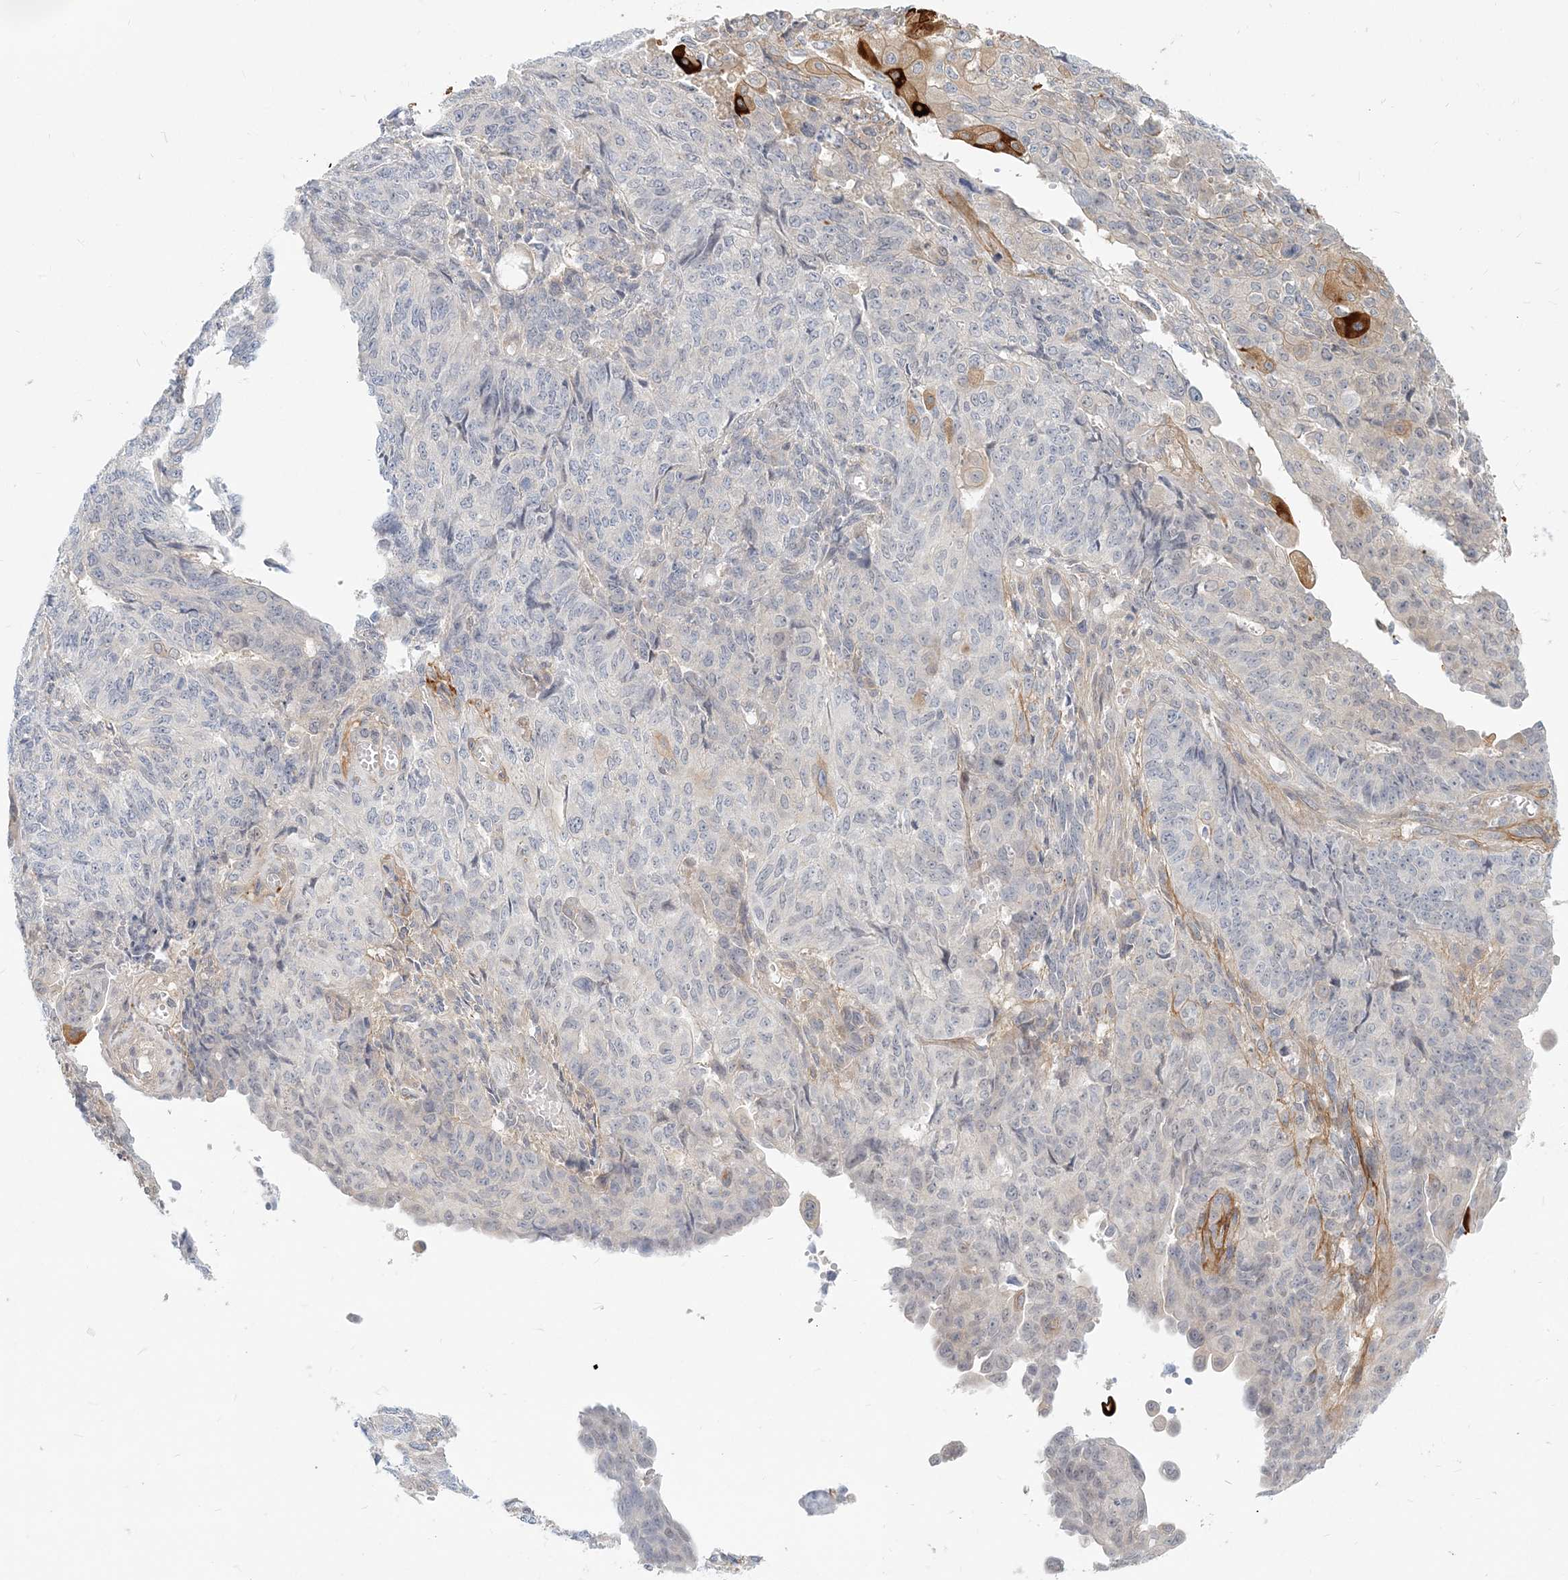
{"staining": {"intensity": "negative", "quantity": "none", "location": "none"}, "tissue": "endometrial cancer", "cell_type": "Tumor cells", "image_type": "cancer", "snomed": [{"axis": "morphology", "description": "Adenocarcinoma, NOS"}, {"axis": "topography", "description": "Endometrium"}], "caption": "Micrograph shows no significant protein expression in tumor cells of endometrial cancer (adenocarcinoma).", "gene": "GMPPA", "patient": {"sex": "female", "age": 32}}